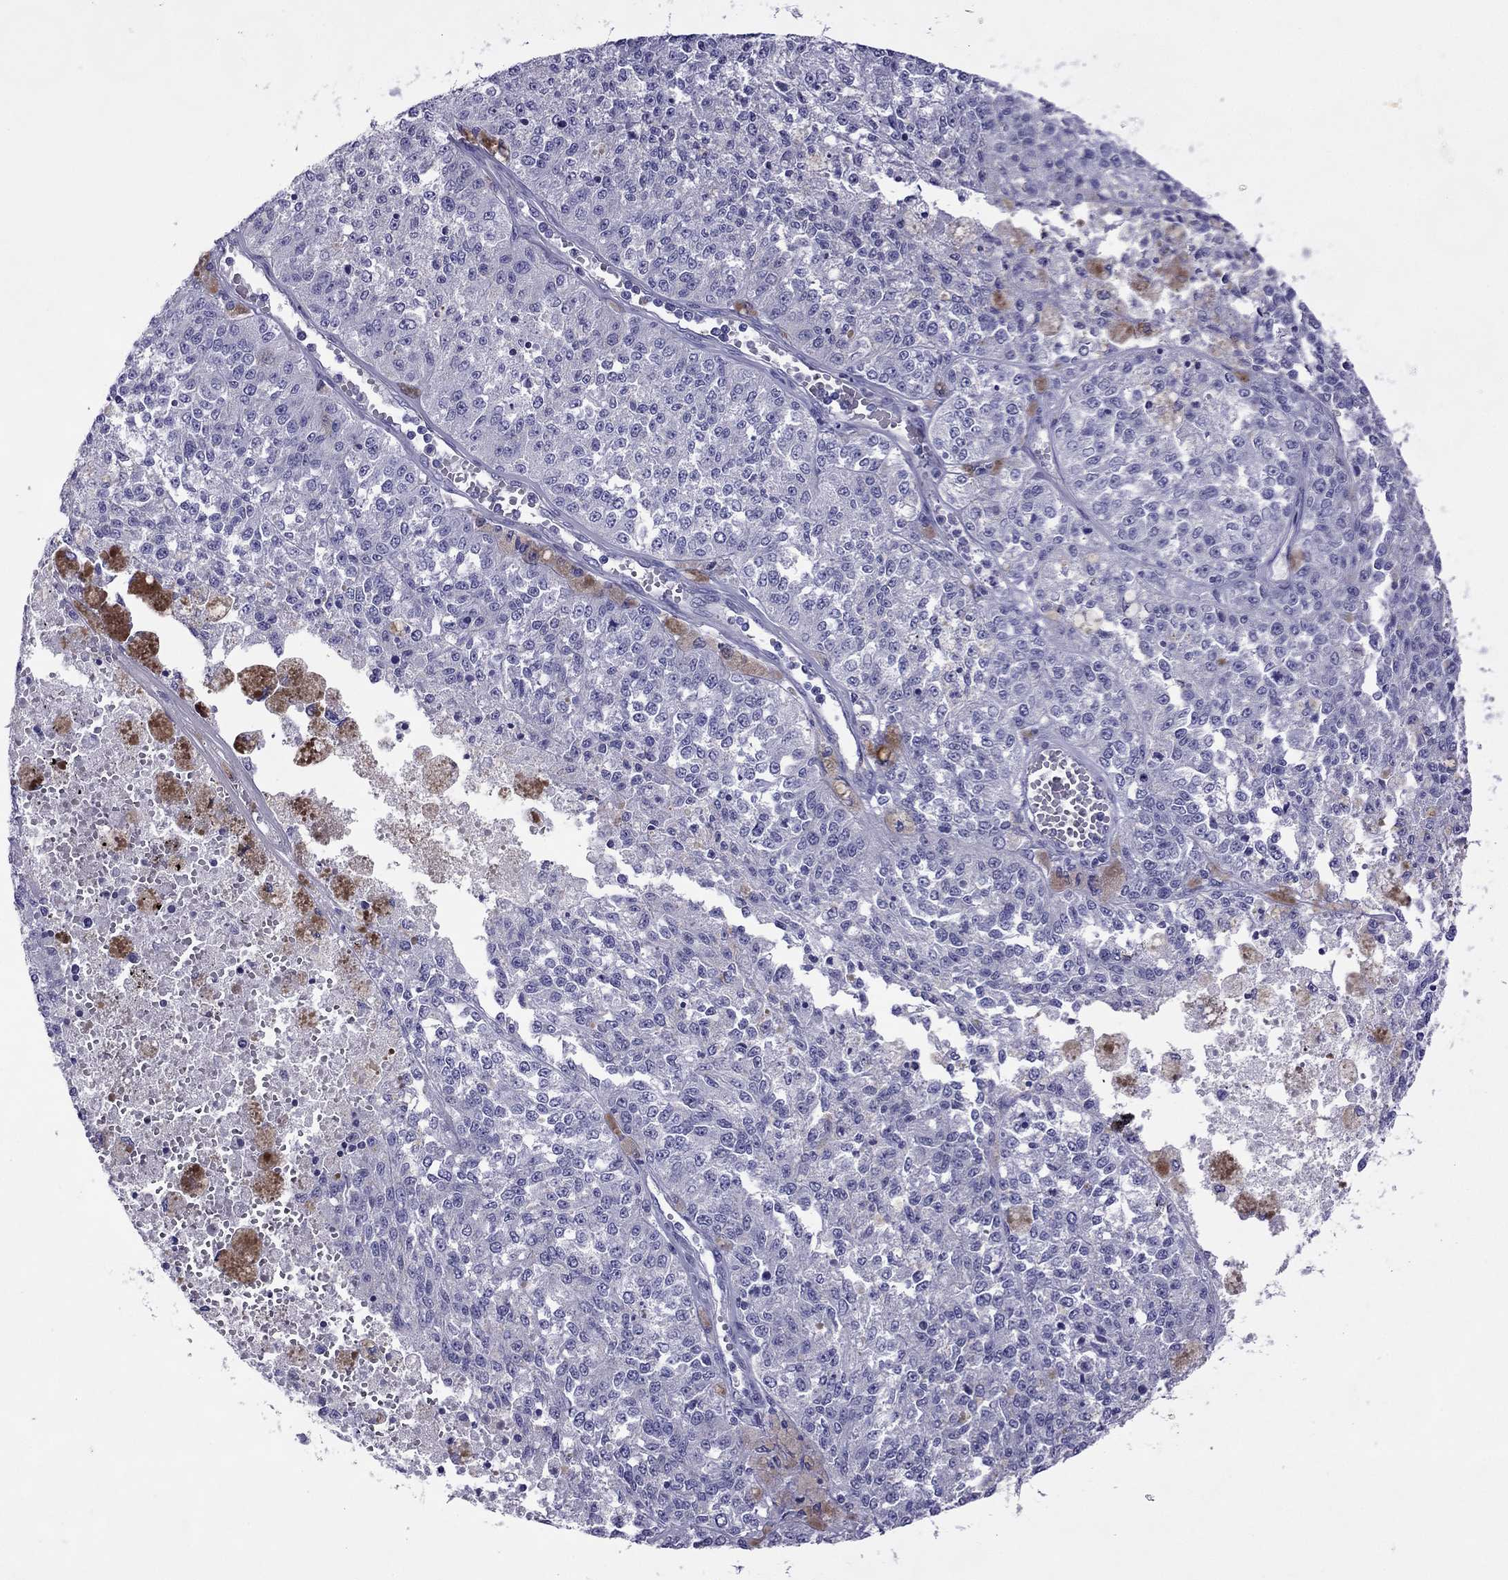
{"staining": {"intensity": "negative", "quantity": "none", "location": "none"}, "tissue": "melanoma", "cell_type": "Tumor cells", "image_type": "cancer", "snomed": [{"axis": "morphology", "description": "Malignant melanoma, Metastatic site"}, {"axis": "topography", "description": "Lymph node"}], "caption": "High power microscopy micrograph of an immunohistochemistry histopathology image of malignant melanoma (metastatic site), revealing no significant positivity in tumor cells.", "gene": "MYL11", "patient": {"sex": "female", "age": 64}}